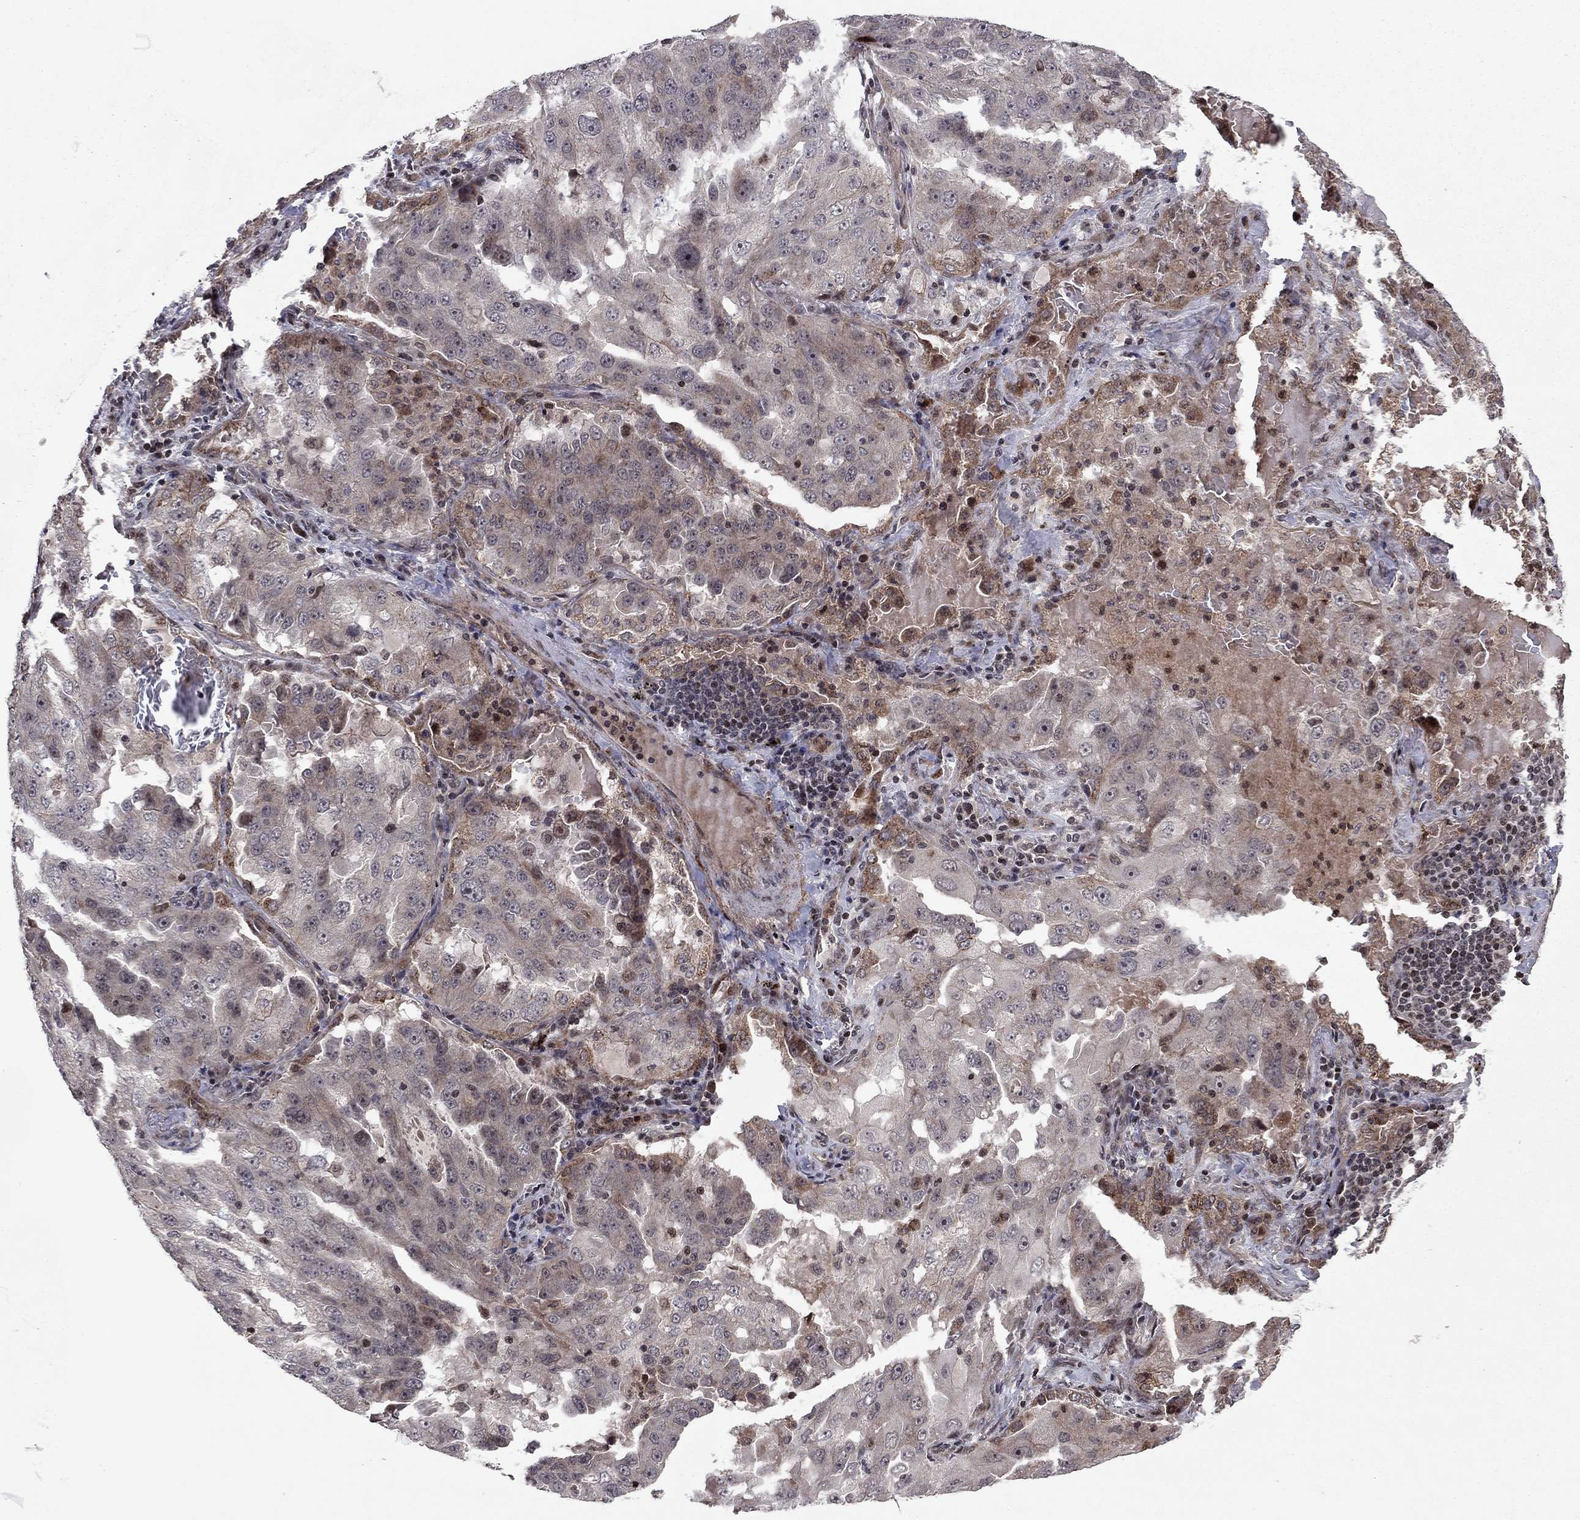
{"staining": {"intensity": "weak", "quantity": "<25%", "location": "cytoplasmic/membranous"}, "tissue": "lung cancer", "cell_type": "Tumor cells", "image_type": "cancer", "snomed": [{"axis": "morphology", "description": "Adenocarcinoma, NOS"}, {"axis": "topography", "description": "Lung"}], "caption": "An IHC image of lung adenocarcinoma is shown. There is no staining in tumor cells of lung adenocarcinoma.", "gene": "SORBS1", "patient": {"sex": "female", "age": 61}}